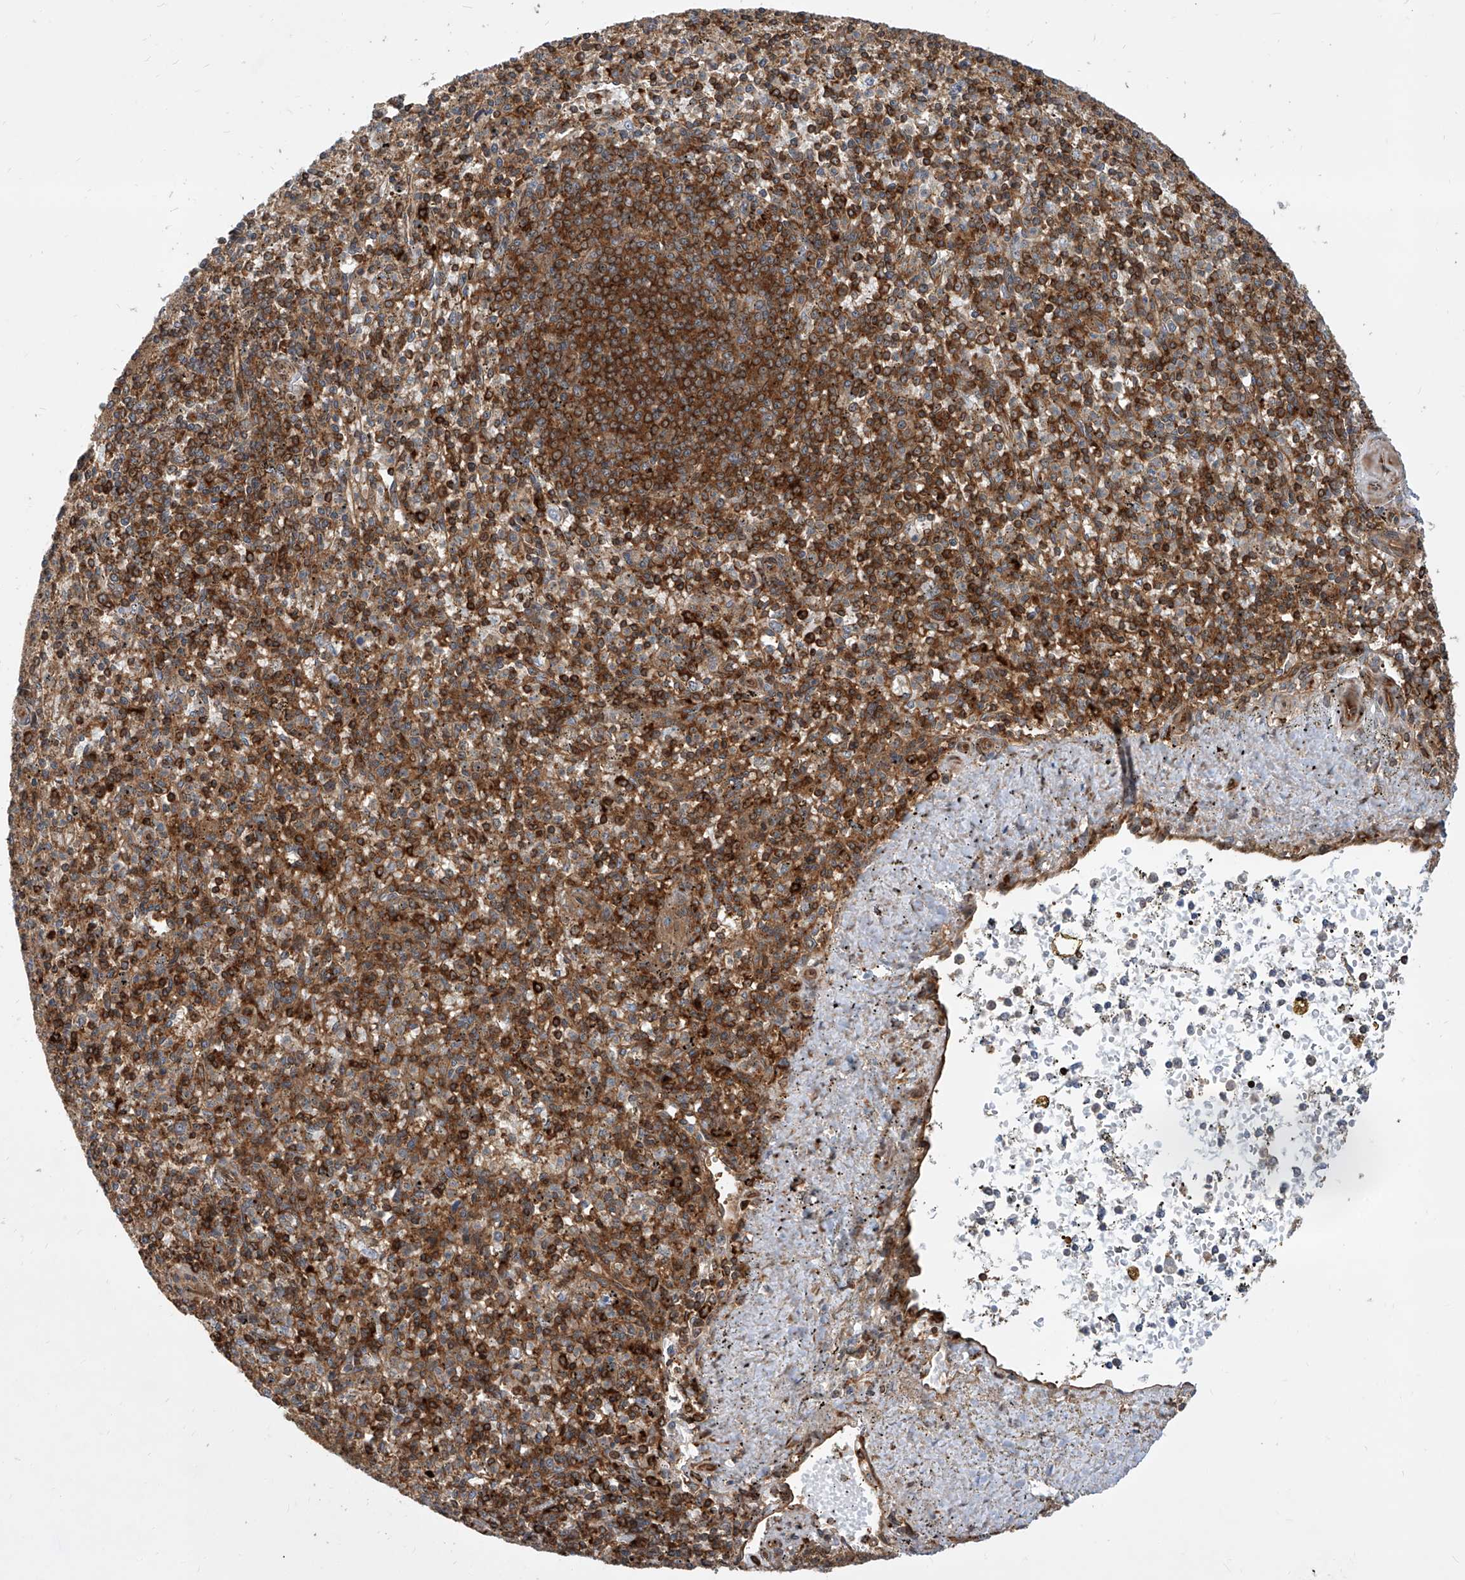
{"staining": {"intensity": "moderate", "quantity": "25%-75%", "location": "cytoplasmic/membranous"}, "tissue": "spleen", "cell_type": "Cells in red pulp", "image_type": "normal", "snomed": [{"axis": "morphology", "description": "Normal tissue, NOS"}, {"axis": "topography", "description": "Spleen"}], "caption": "Spleen stained for a protein (brown) shows moderate cytoplasmic/membranous positive positivity in about 25%-75% of cells in red pulp.", "gene": "MAGED2", "patient": {"sex": "male", "age": 72}}